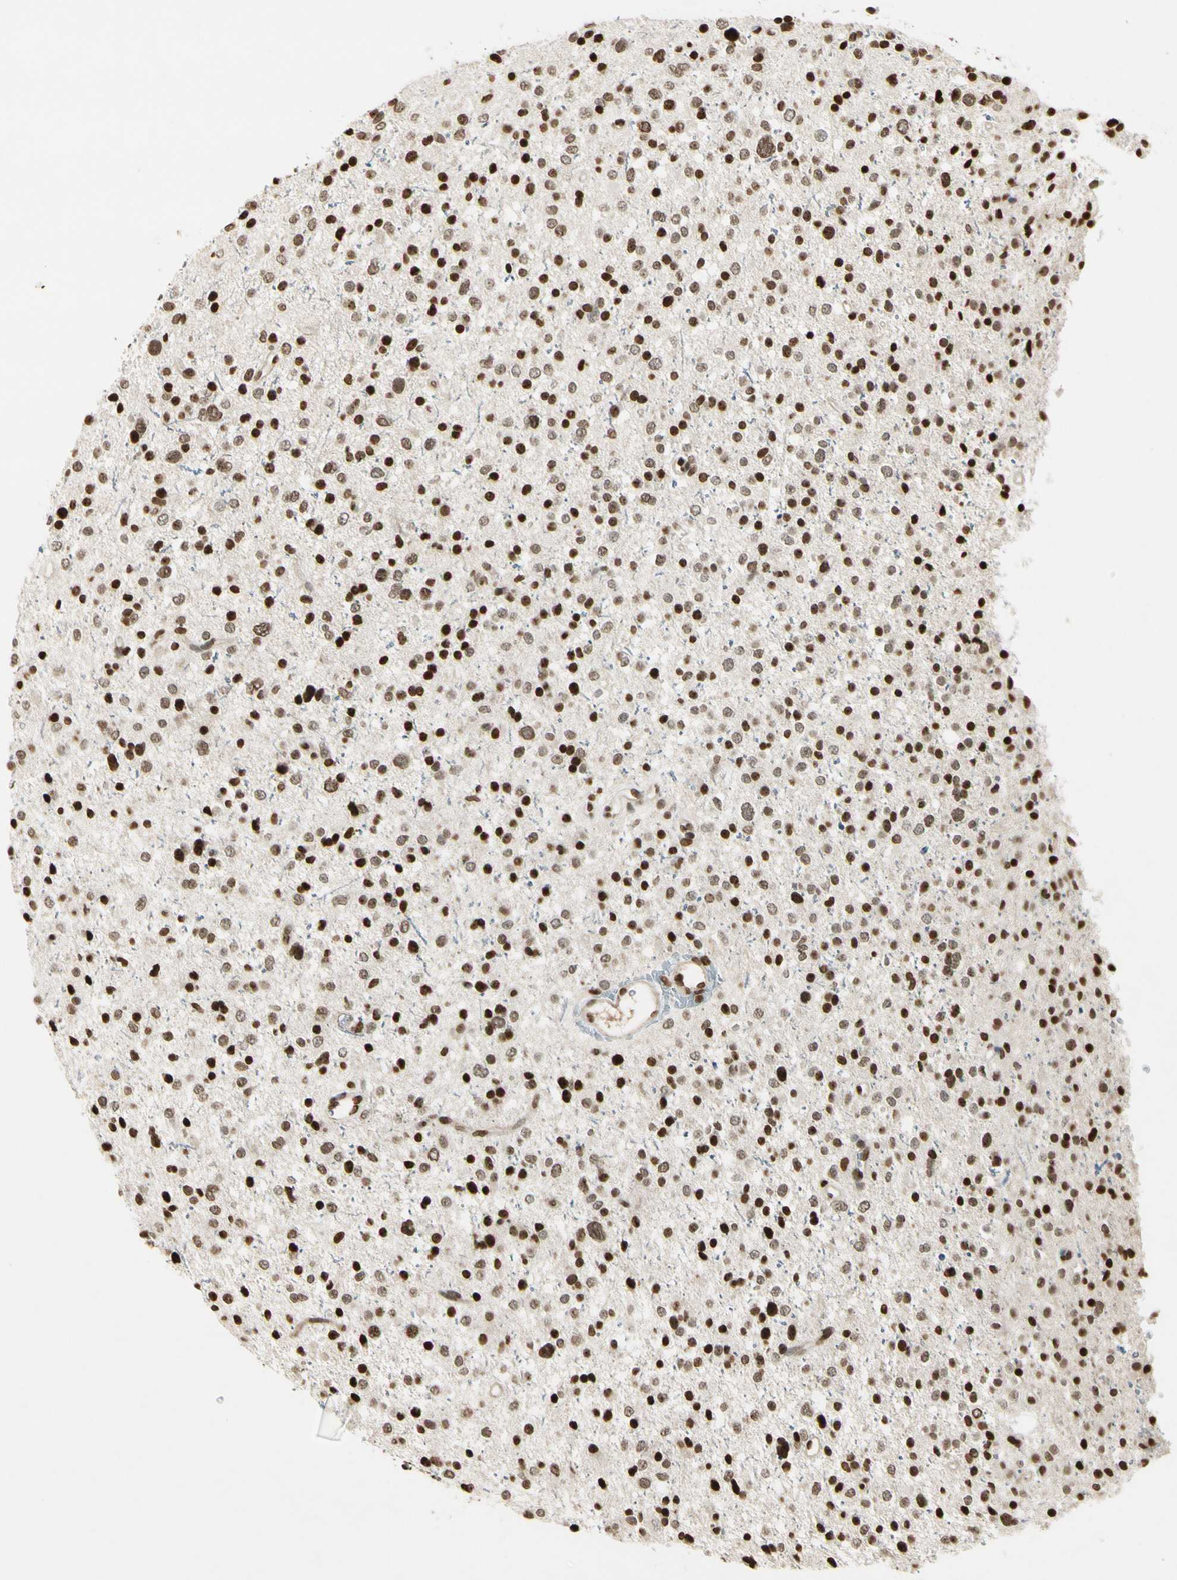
{"staining": {"intensity": "strong", "quantity": "25%-75%", "location": "nuclear"}, "tissue": "glioma", "cell_type": "Tumor cells", "image_type": "cancer", "snomed": [{"axis": "morphology", "description": "Glioma, malignant, Low grade"}, {"axis": "topography", "description": "Brain"}], "caption": "High-power microscopy captured an immunohistochemistry (IHC) photomicrograph of malignant glioma (low-grade), revealing strong nuclear positivity in approximately 25%-75% of tumor cells. Immunohistochemistry stains the protein in brown and the nuclei are stained blue.", "gene": "RORA", "patient": {"sex": "female", "age": 37}}